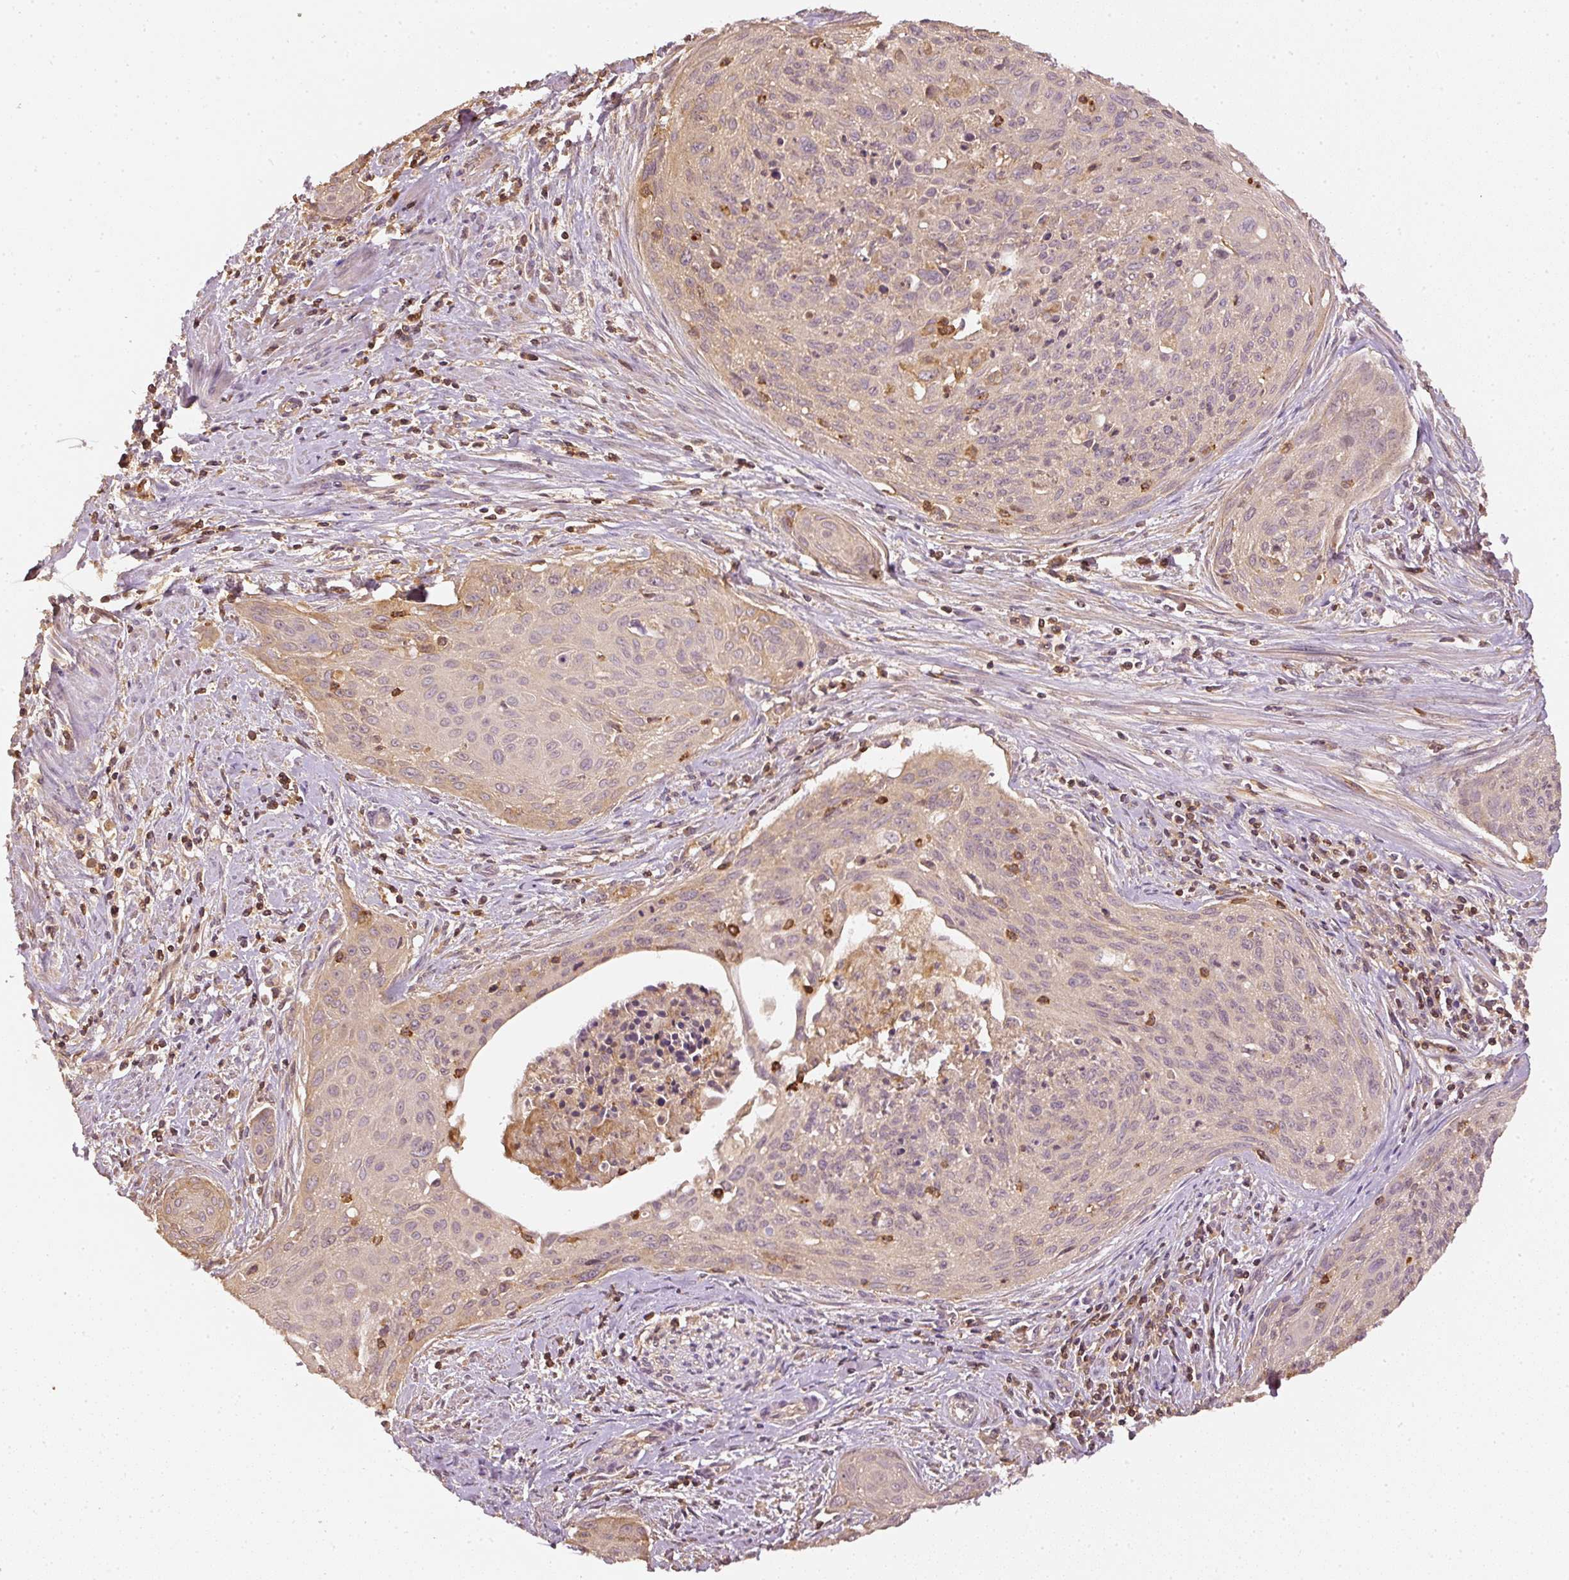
{"staining": {"intensity": "weak", "quantity": "25%-75%", "location": "cytoplasmic/membranous"}, "tissue": "cervical cancer", "cell_type": "Tumor cells", "image_type": "cancer", "snomed": [{"axis": "morphology", "description": "Squamous cell carcinoma, NOS"}, {"axis": "topography", "description": "Cervix"}], "caption": "Squamous cell carcinoma (cervical) tissue displays weak cytoplasmic/membranous positivity in approximately 25%-75% of tumor cells, visualized by immunohistochemistry.", "gene": "EVL", "patient": {"sex": "female", "age": 55}}